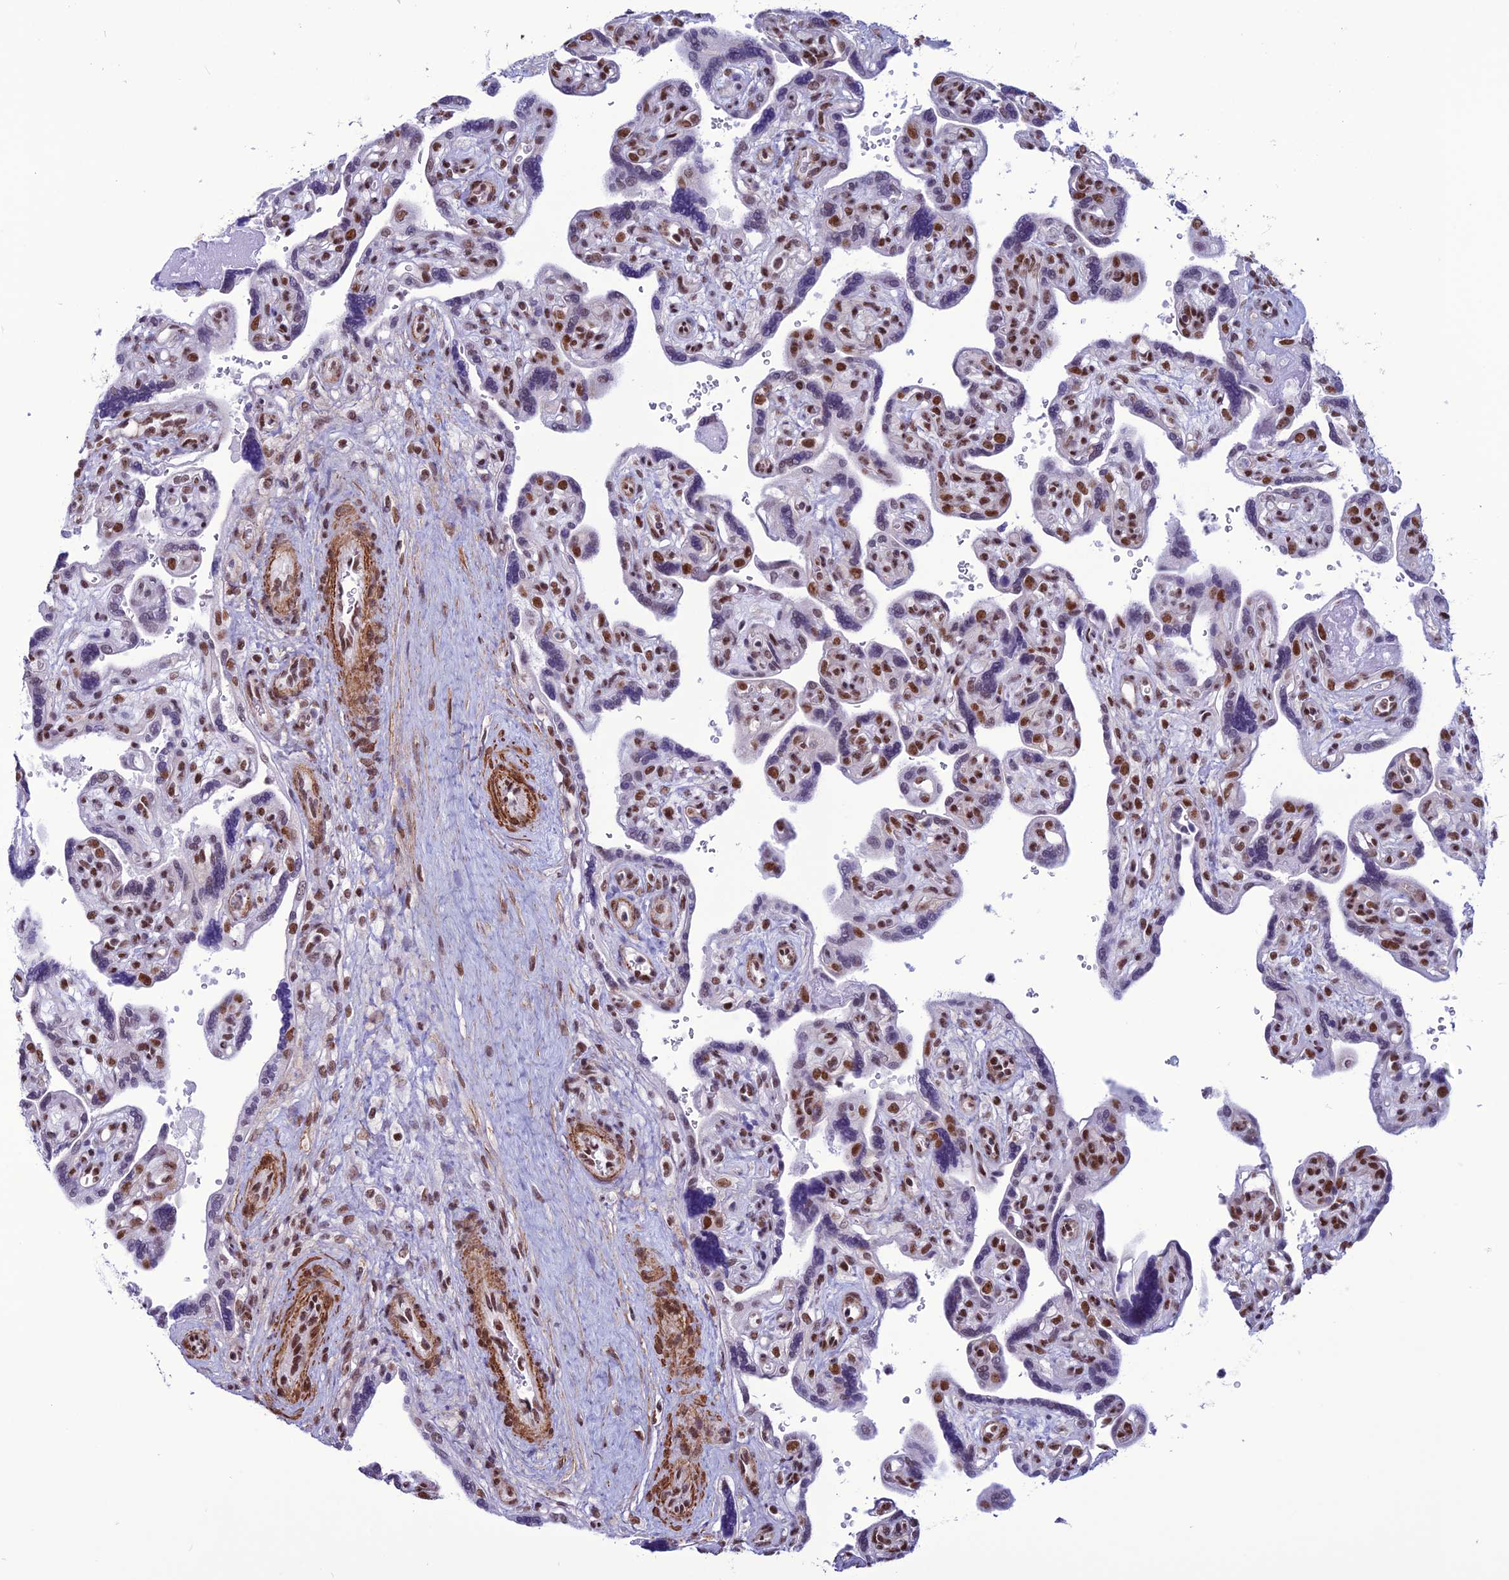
{"staining": {"intensity": "strong", "quantity": "25%-75%", "location": "nuclear"}, "tissue": "placenta", "cell_type": "Trophoblastic cells", "image_type": "normal", "snomed": [{"axis": "morphology", "description": "Normal tissue, NOS"}, {"axis": "topography", "description": "Placenta"}], "caption": "Immunohistochemistry (DAB) staining of normal placenta displays strong nuclear protein expression in about 25%-75% of trophoblastic cells. Nuclei are stained in blue.", "gene": "U2AF1", "patient": {"sex": "female", "age": 39}}